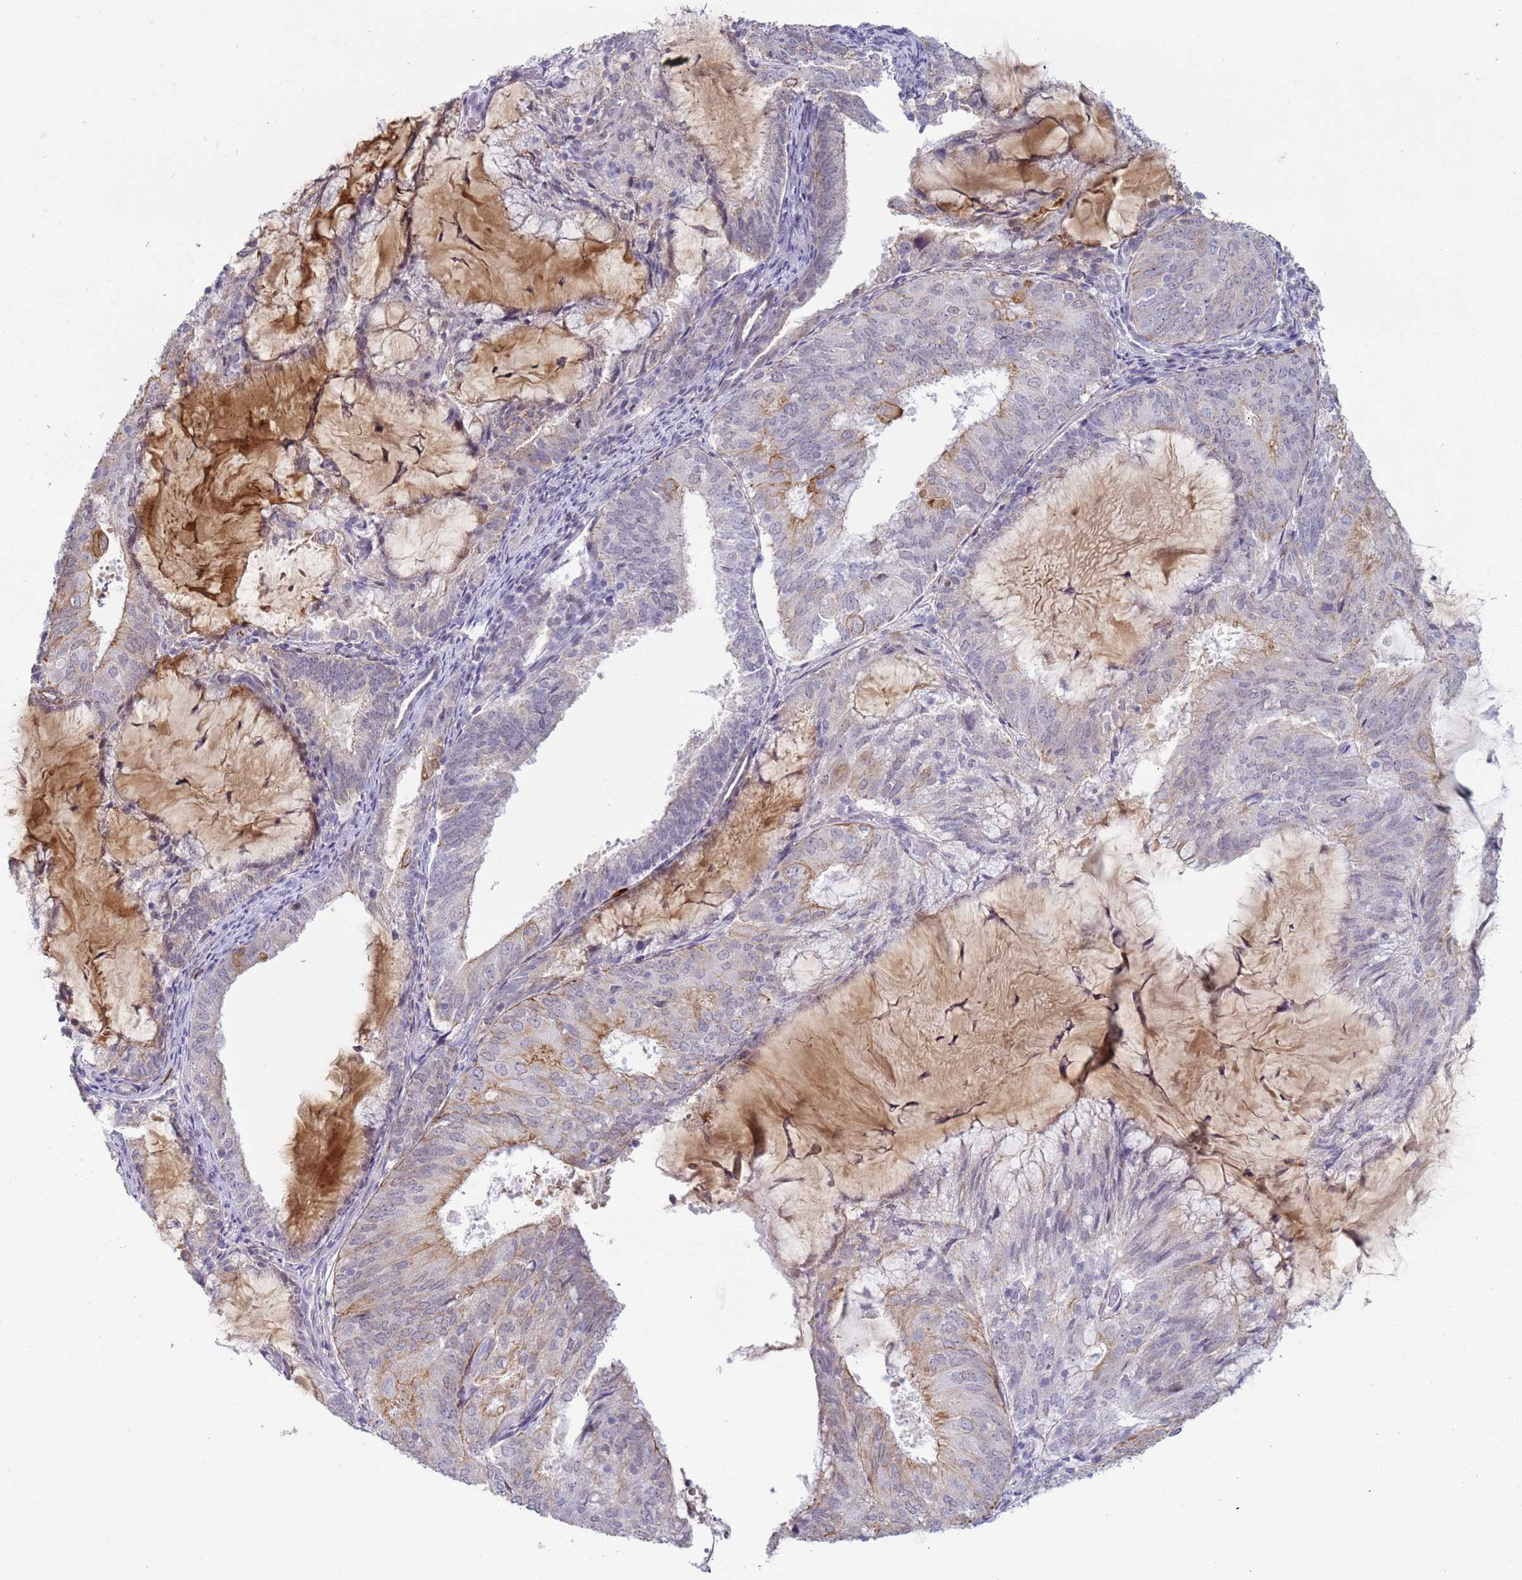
{"staining": {"intensity": "moderate", "quantity": "<25%", "location": "cytoplasmic/membranous"}, "tissue": "endometrial cancer", "cell_type": "Tumor cells", "image_type": "cancer", "snomed": [{"axis": "morphology", "description": "Adenocarcinoma, NOS"}, {"axis": "topography", "description": "Endometrium"}], "caption": "Immunohistochemistry of endometrial cancer reveals low levels of moderate cytoplasmic/membranous positivity in about <25% of tumor cells.", "gene": "NPAP1", "patient": {"sex": "female", "age": 81}}